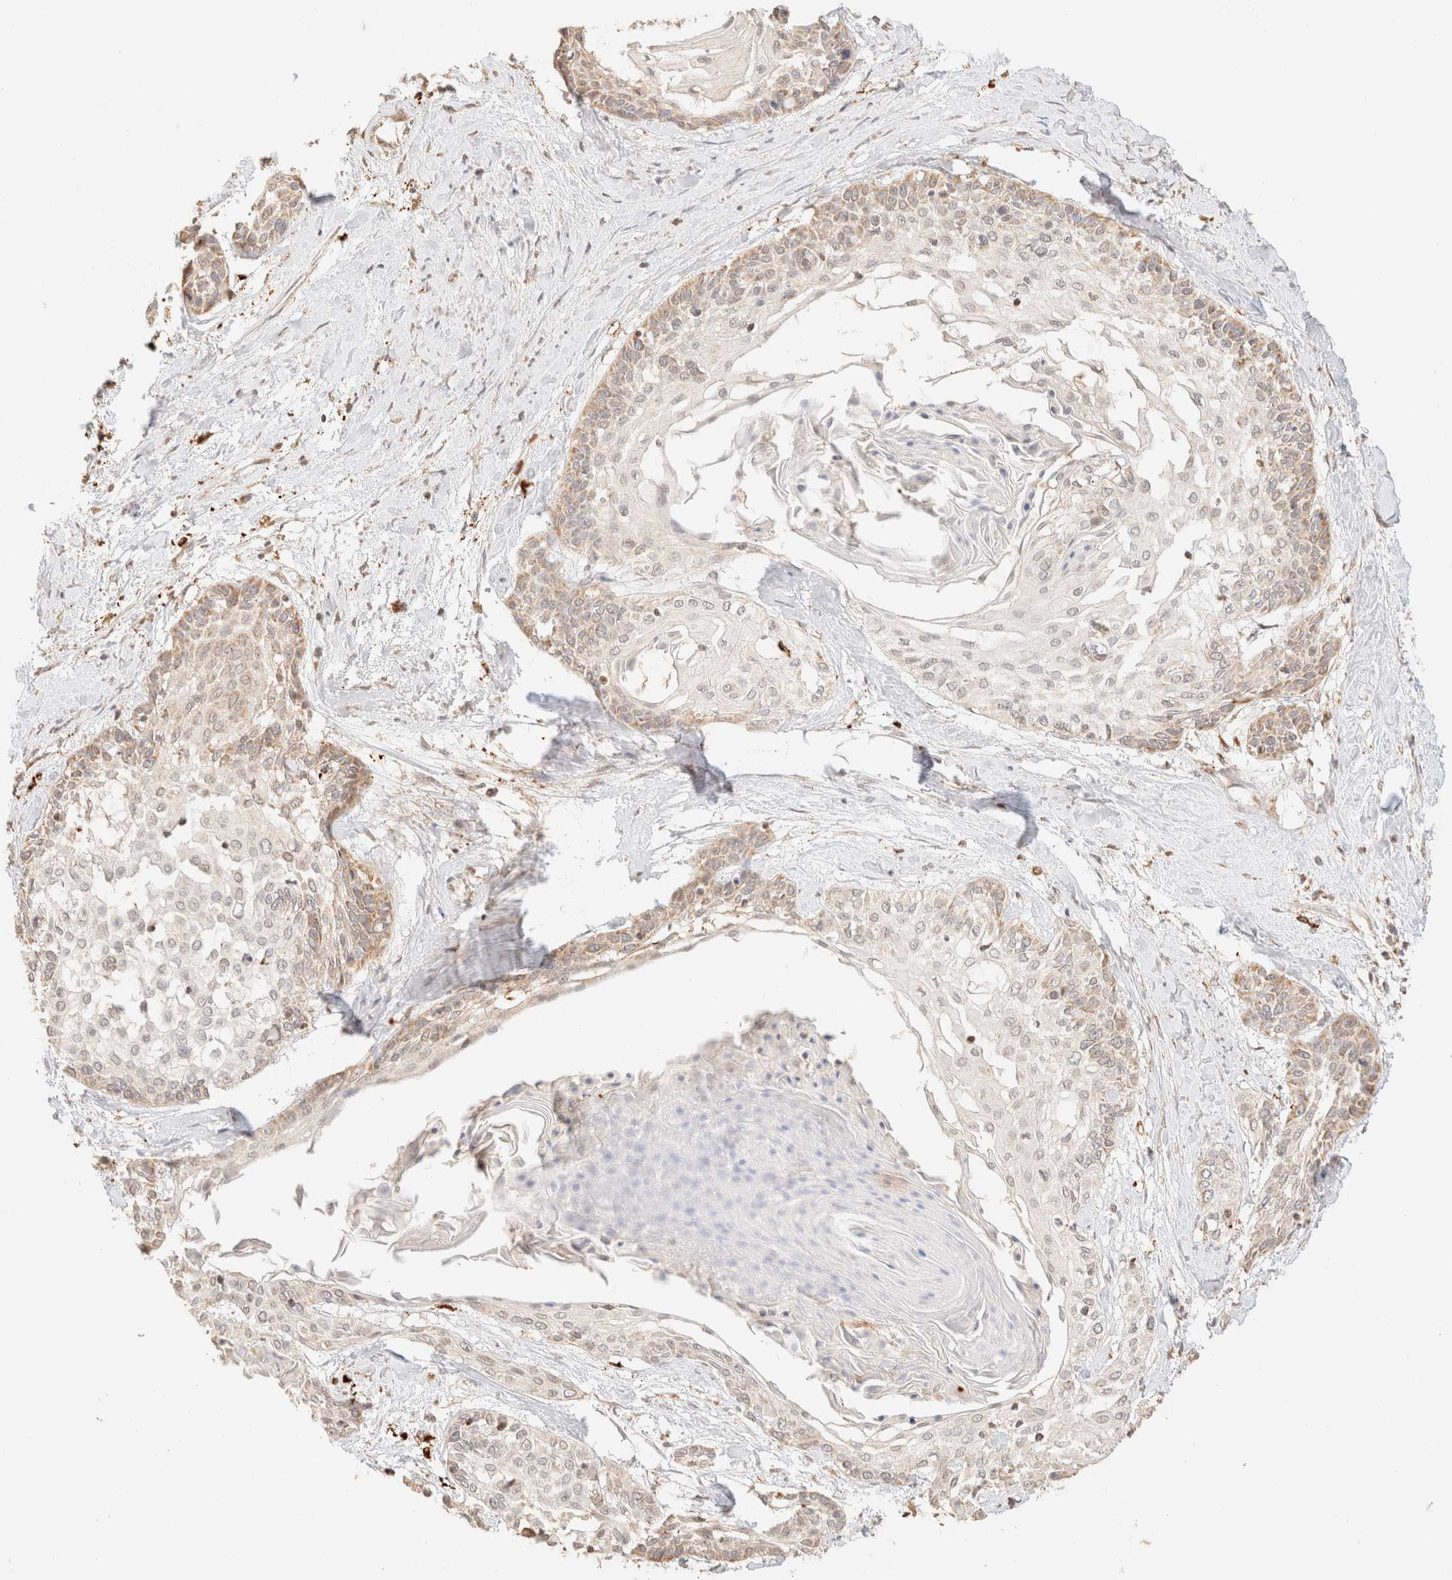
{"staining": {"intensity": "weak", "quantity": ">75%", "location": "cytoplasmic/membranous"}, "tissue": "cervical cancer", "cell_type": "Tumor cells", "image_type": "cancer", "snomed": [{"axis": "morphology", "description": "Squamous cell carcinoma, NOS"}, {"axis": "topography", "description": "Cervix"}], "caption": "Cervical cancer (squamous cell carcinoma) stained with DAB (3,3'-diaminobenzidine) immunohistochemistry (IHC) reveals low levels of weak cytoplasmic/membranous staining in approximately >75% of tumor cells.", "gene": "TACO1", "patient": {"sex": "female", "age": 57}}